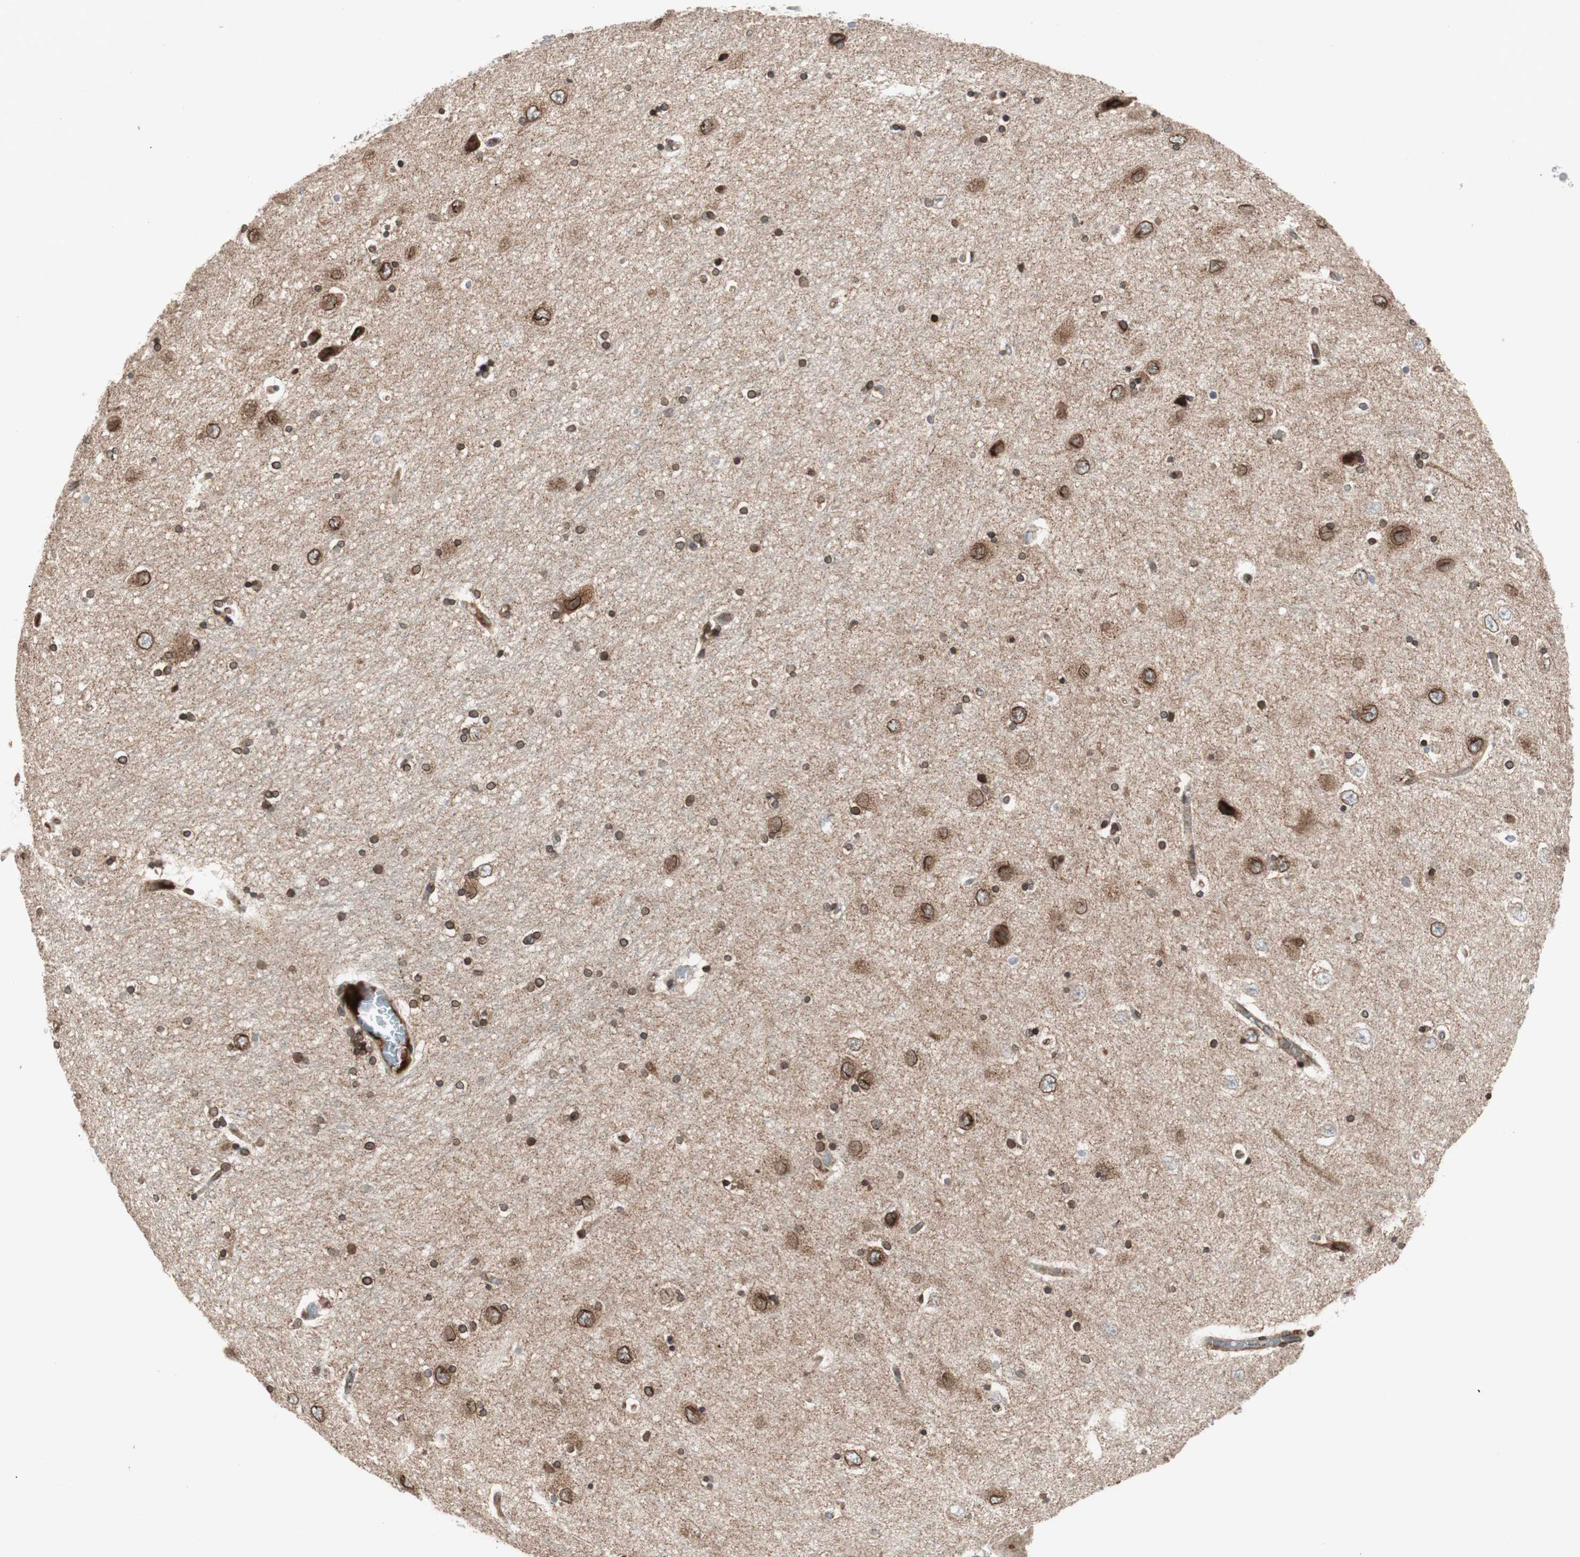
{"staining": {"intensity": "strong", "quantity": ">75%", "location": "cytoplasmic/membranous,nuclear"}, "tissue": "hippocampus", "cell_type": "Glial cells", "image_type": "normal", "snomed": [{"axis": "morphology", "description": "Normal tissue, NOS"}, {"axis": "topography", "description": "Hippocampus"}], "caption": "Protein staining demonstrates strong cytoplasmic/membranous,nuclear expression in about >75% of glial cells in benign hippocampus.", "gene": "NUP62", "patient": {"sex": "female", "age": 54}}